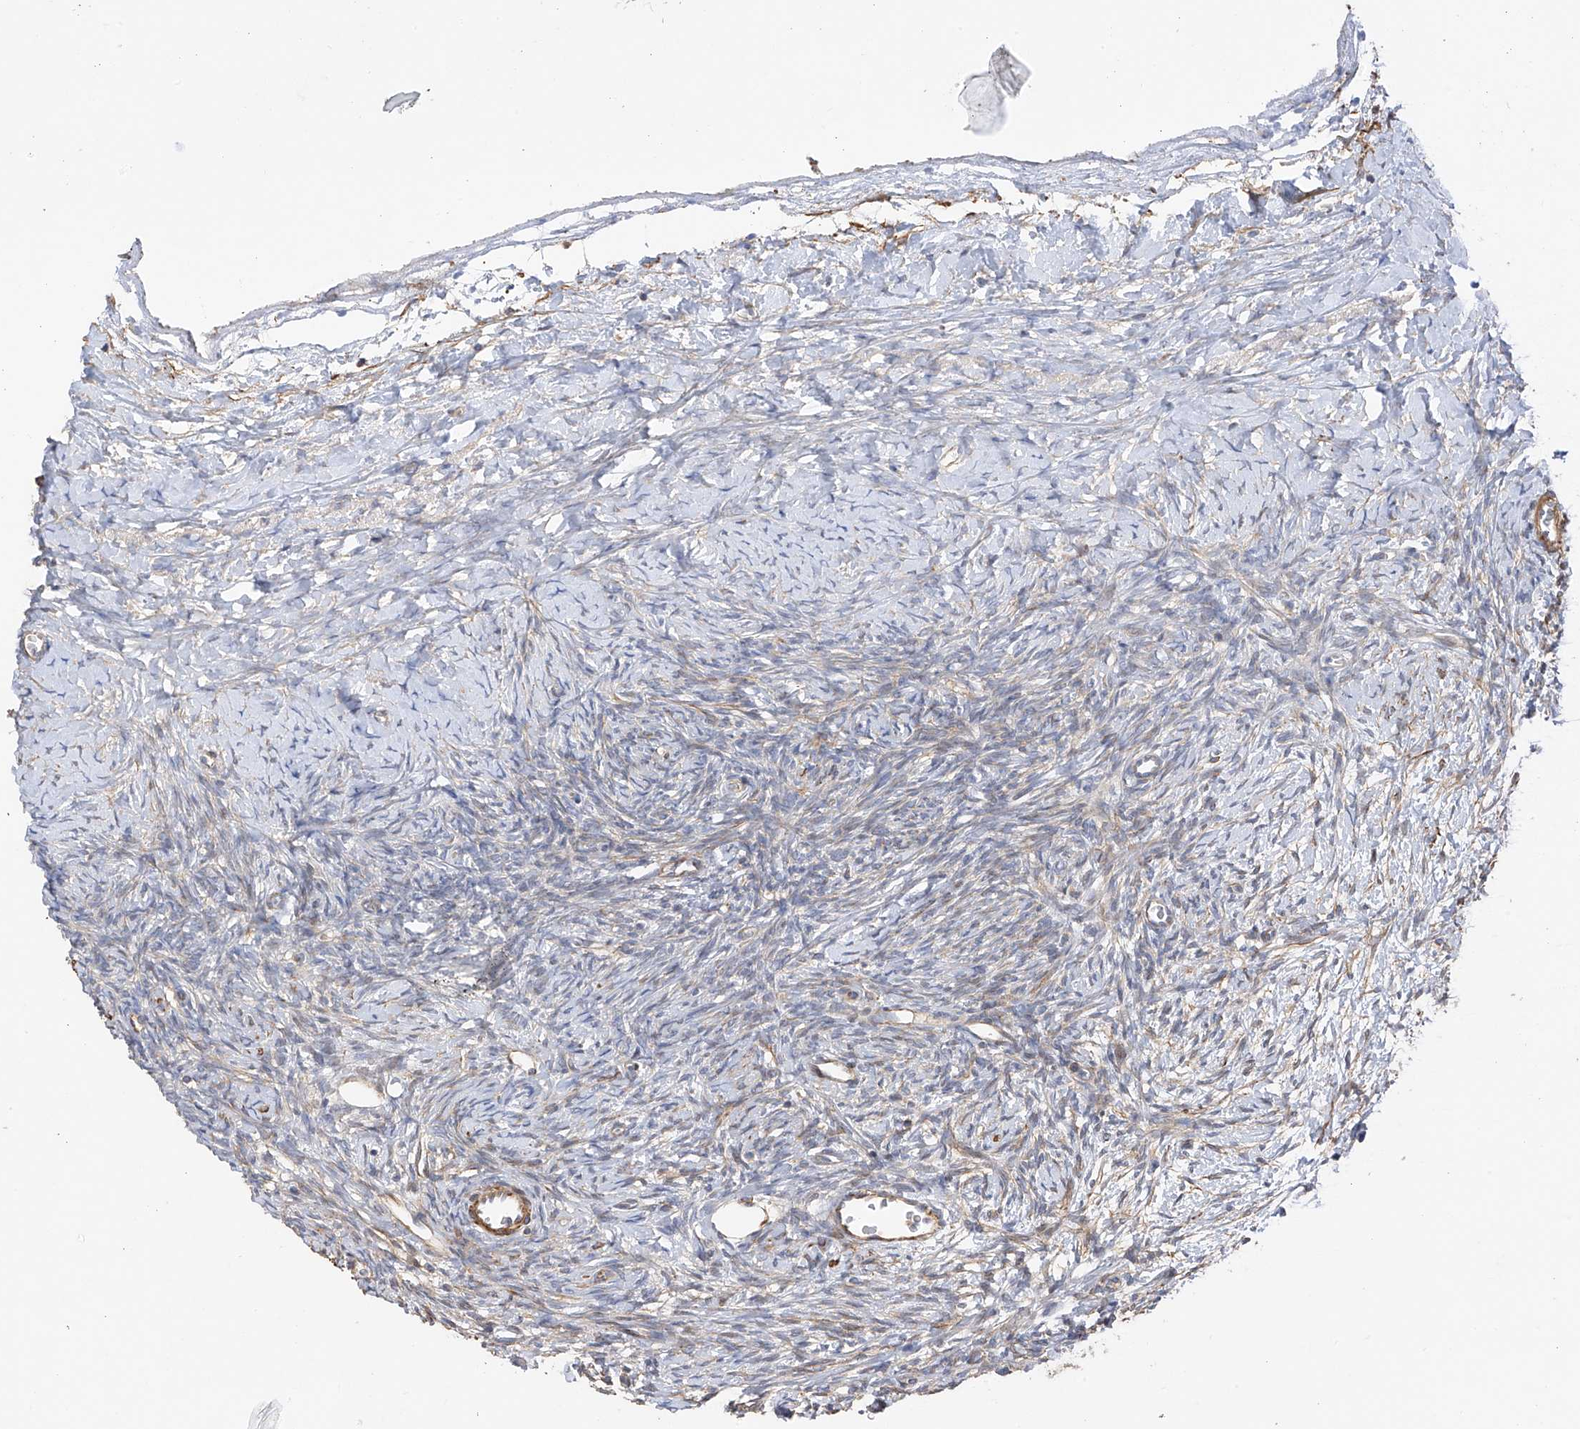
{"staining": {"intensity": "negative", "quantity": "none", "location": "none"}, "tissue": "ovary", "cell_type": "Ovarian stroma cells", "image_type": "normal", "snomed": [{"axis": "morphology", "description": "Normal tissue, NOS"}, {"axis": "morphology", "description": "Developmental malformation"}, {"axis": "topography", "description": "Ovary"}], "caption": "The immunohistochemistry image has no significant expression in ovarian stroma cells of ovary.", "gene": "SLC43A3", "patient": {"sex": "female", "age": 39}}